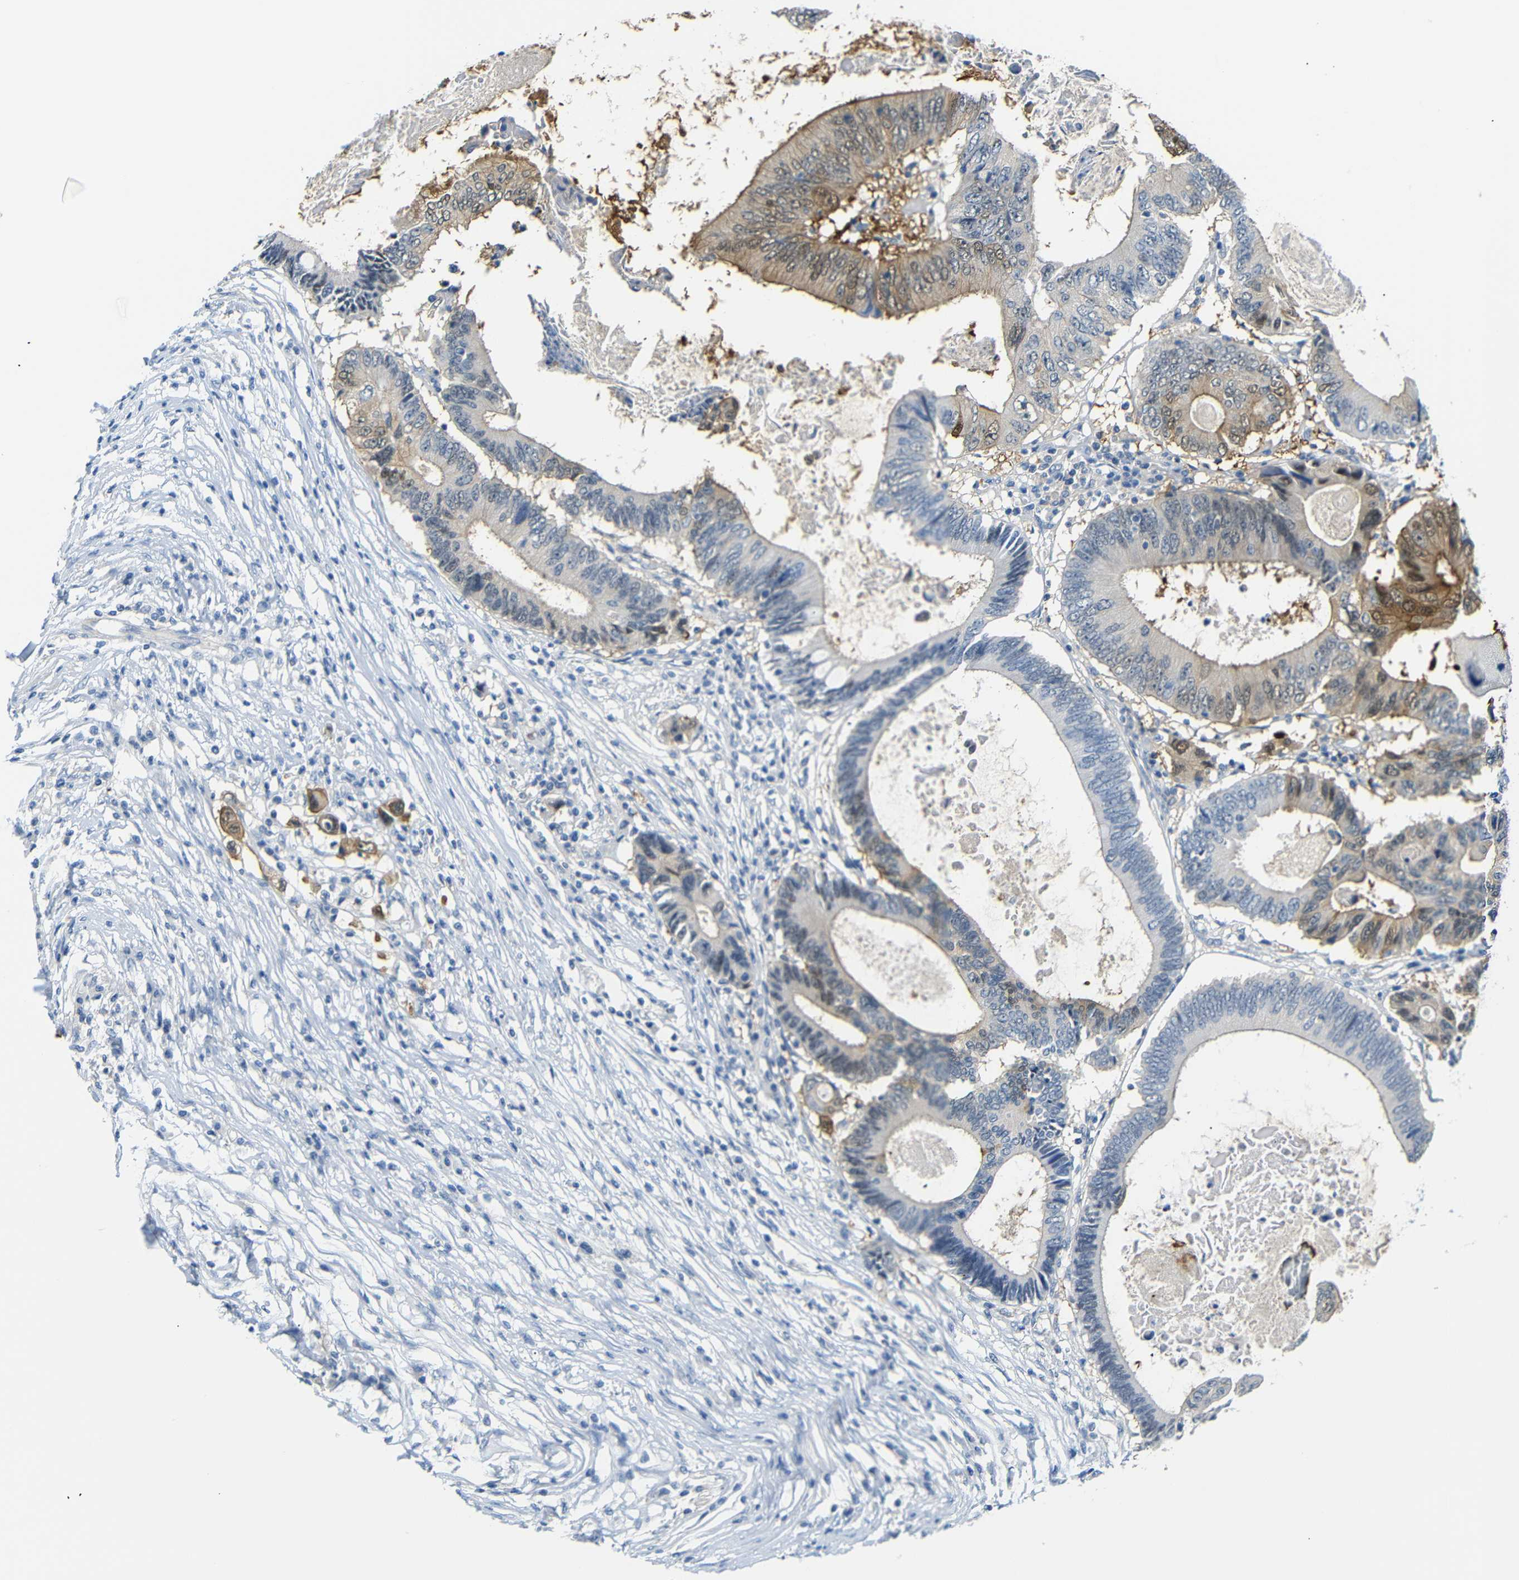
{"staining": {"intensity": "moderate", "quantity": "25%-75%", "location": "cytoplasmic/membranous"}, "tissue": "colorectal cancer", "cell_type": "Tumor cells", "image_type": "cancer", "snomed": [{"axis": "morphology", "description": "Adenocarcinoma, NOS"}, {"axis": "topography", "description": "Colon"}], "caption": "A high-resolution micrograph shows IHC staining of adenocarcinoma (colorectal), which shows moderate cytoplasmic/membranous expression in about 25%-75% of tumor cells.", "gene": "SFN", "patient": {"sex": "female", "age": 78}}